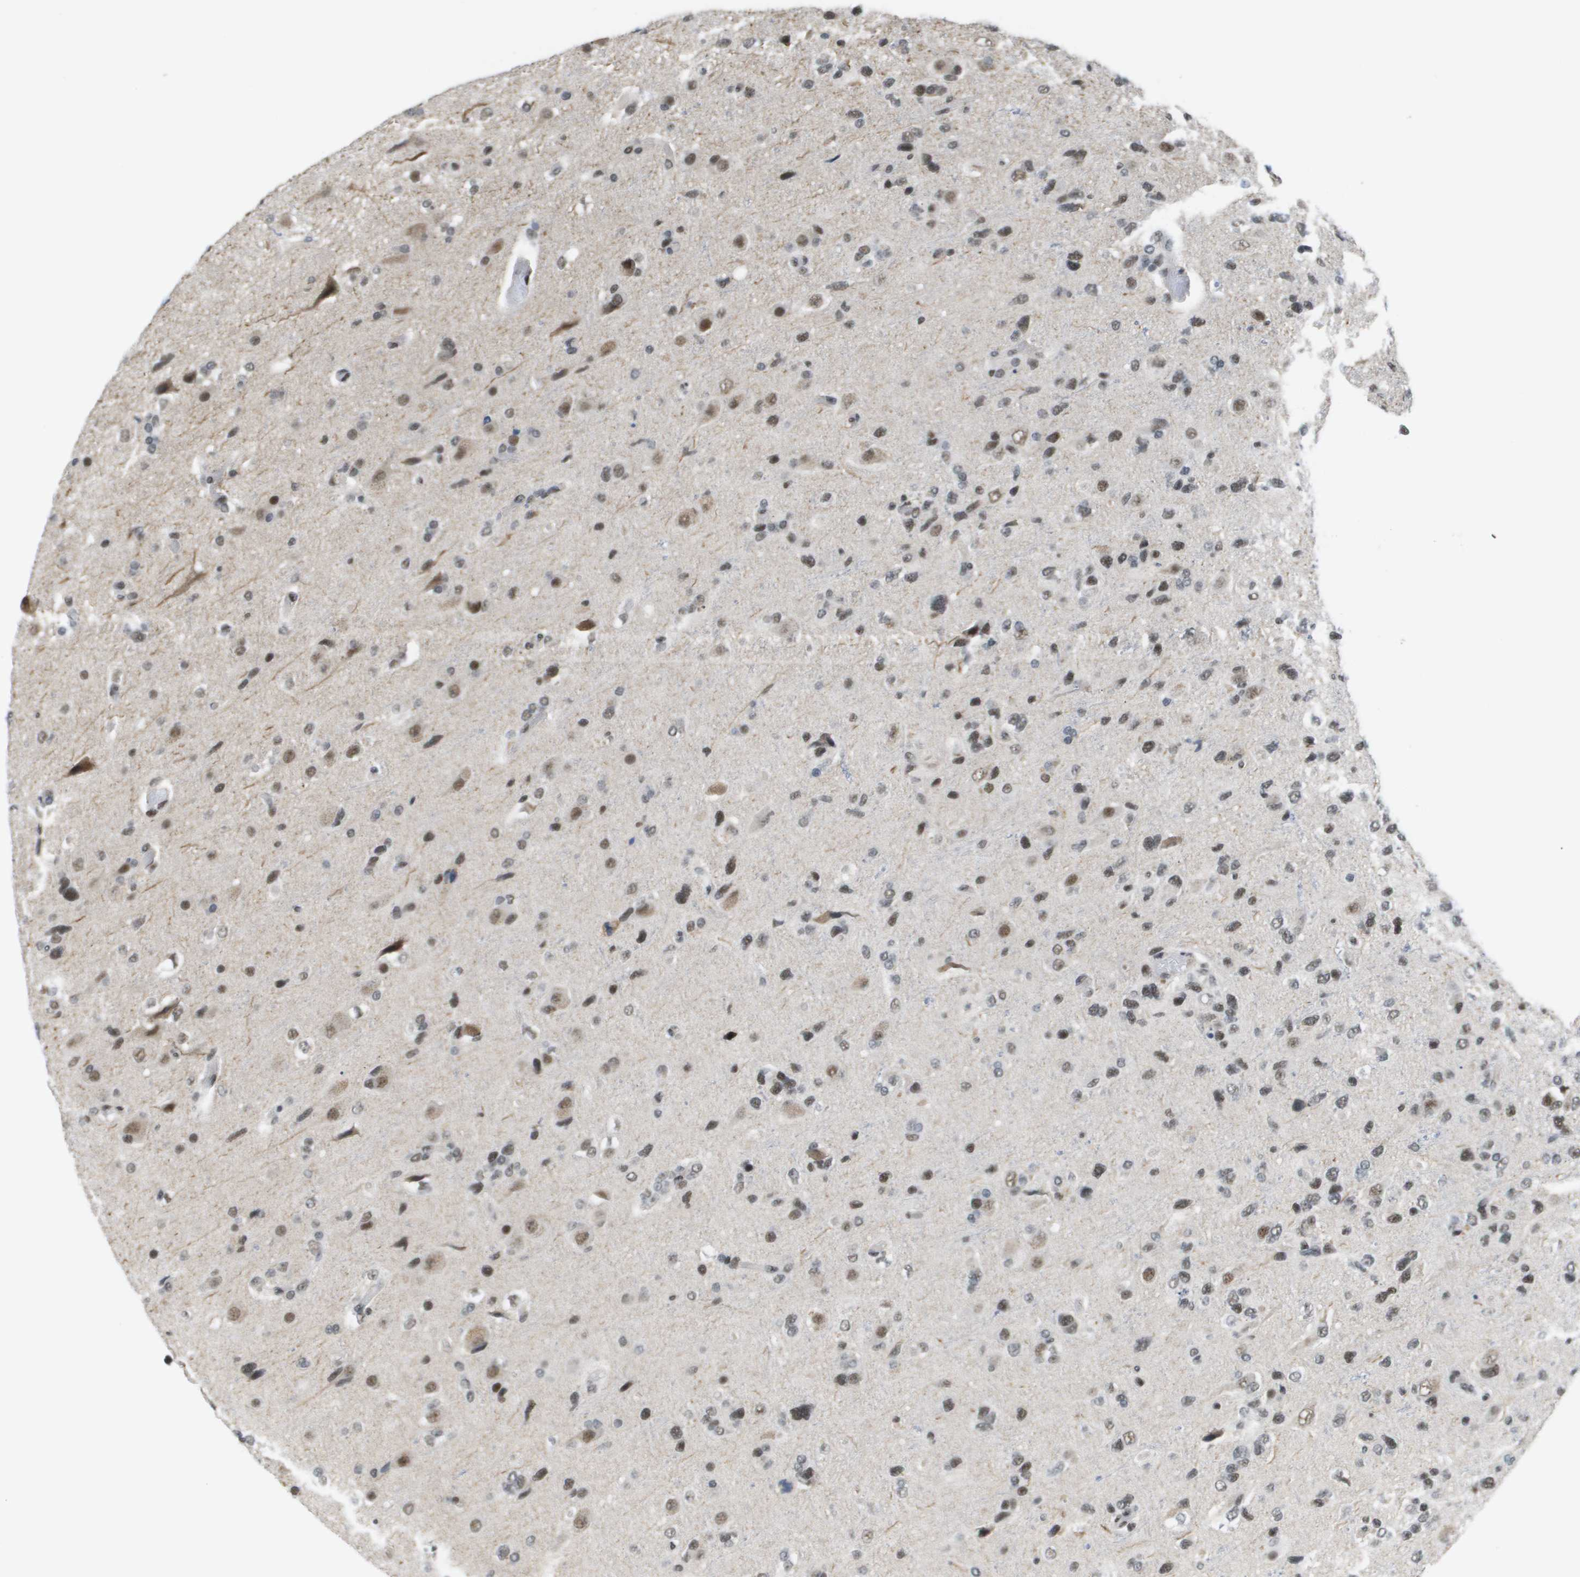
{"staining": {"intensity": "moderate", "quantity": ">75%", "location": "nuclear"}, "tissue": "glioma", "cell_type": "Tumor cells", "image_type": "cancer", "snomed": [{"axis": "morphology", "description": "Glioma, malignant, High grade"}, {"axis": "topography", "description": "Brain"}], "caption": "IHC (DAB (3,3'-diaminobenzidine)) staining of human malignant glioma (high-grade) reveals moderate nuclear protein expression in approximately >75% of tumor cells. (Stains: DAB (3,3'-diaminobenzidine) in brown, nuclei in blue, Microscopy: brightfield microscopy at high magnification).", "gene": "ISY1", "patient": {"sex": "female", "age": 58}}